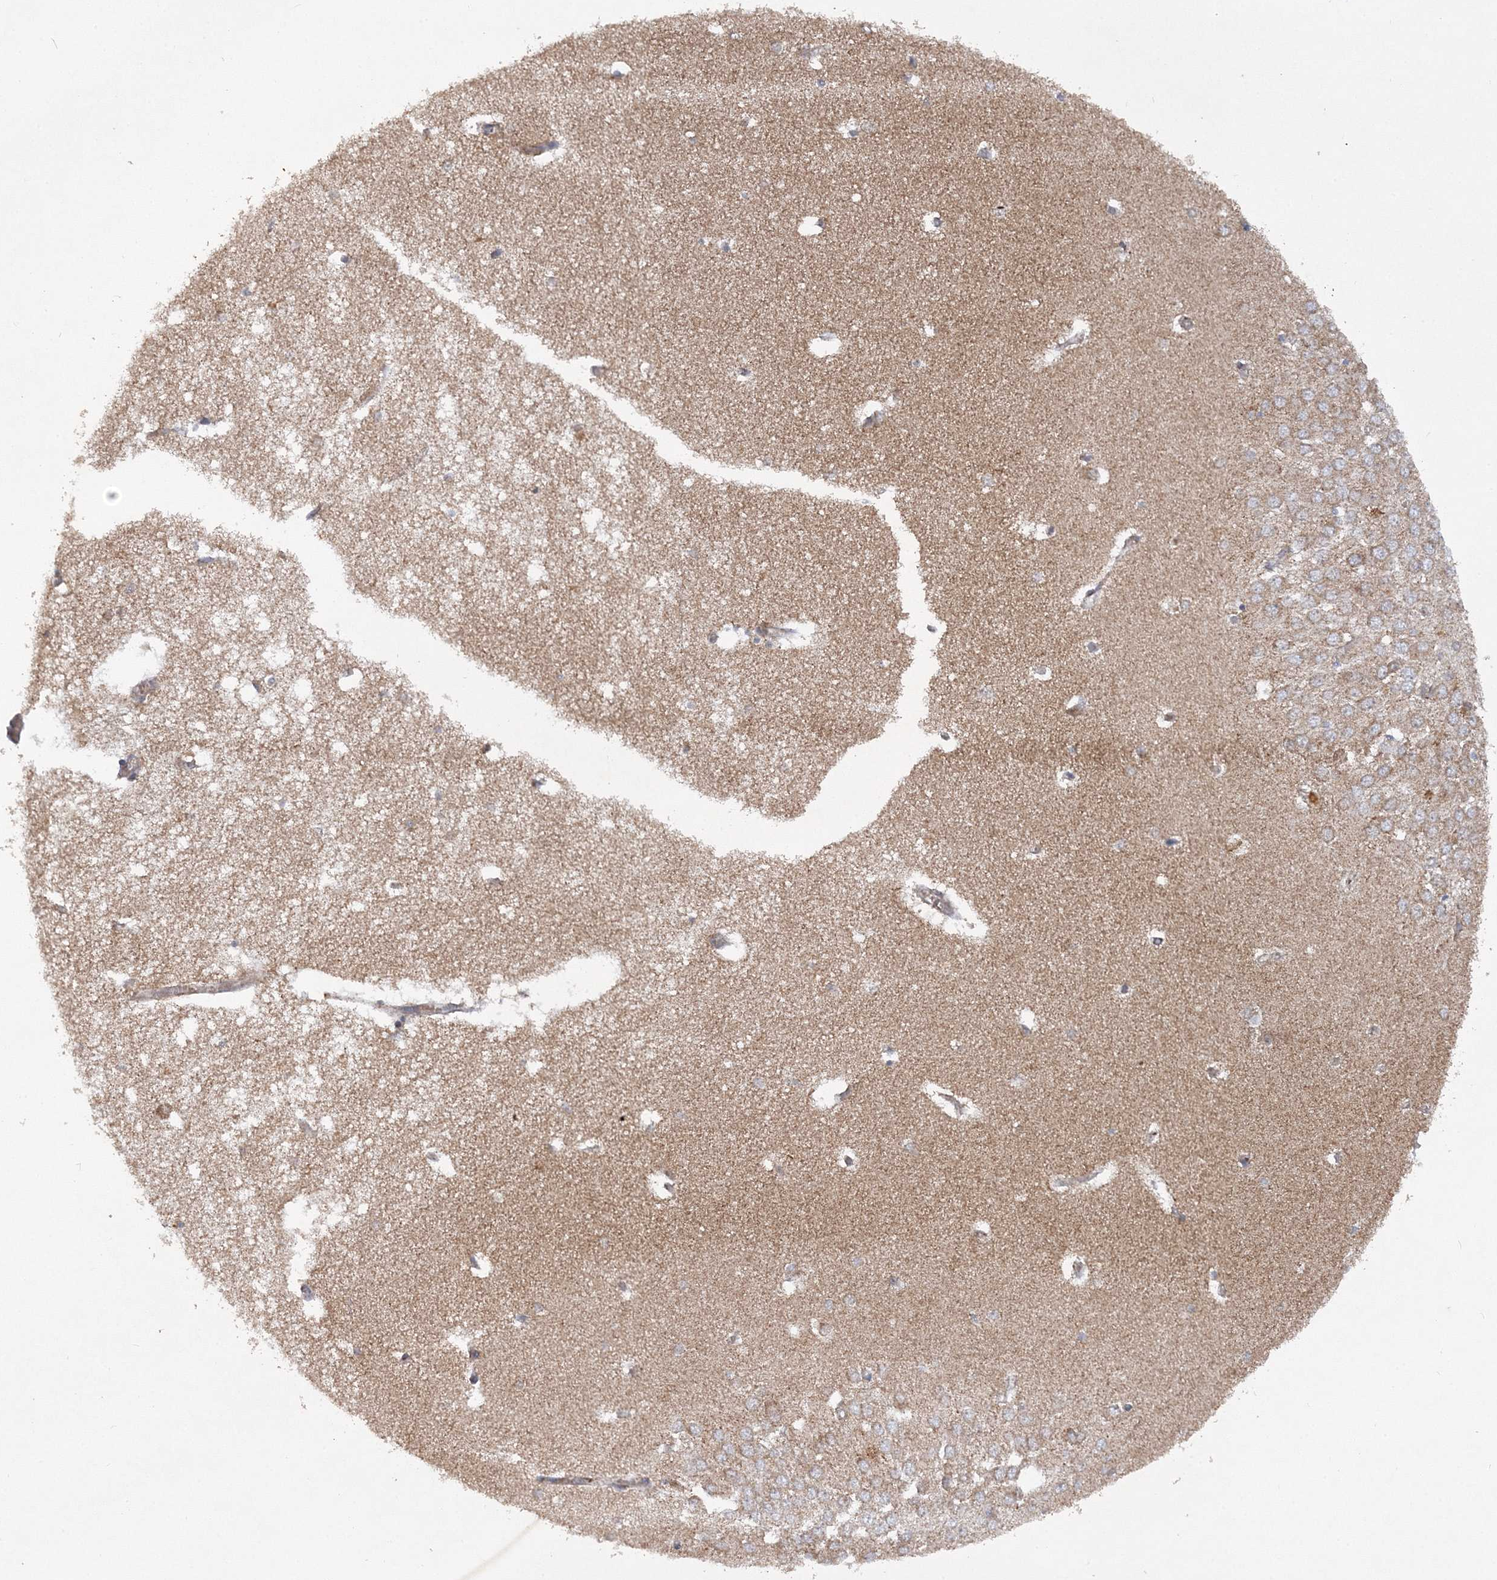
{"staining": {"intensity": "weak", "quantity": "25%-75%", "location": "cytoplasmic/membranous"}, "tissue": "hippocampus", "cell_type": "Glial cells", "image_type": "normal", "snomed": [{"axis": "morphology", "description": "Normal tissue, NOS"}, {"axis": "topography", "description": "Hippocampus"}], "caption": "About 25%-75% of glial cells in benign human hippocampus demonstrate weak cytoplasmic/membranous protein expression as visualized by brown immunohistochemical staining.", "gene": "DNAJC13", "patient": {"sex": "male", "age": 70}}